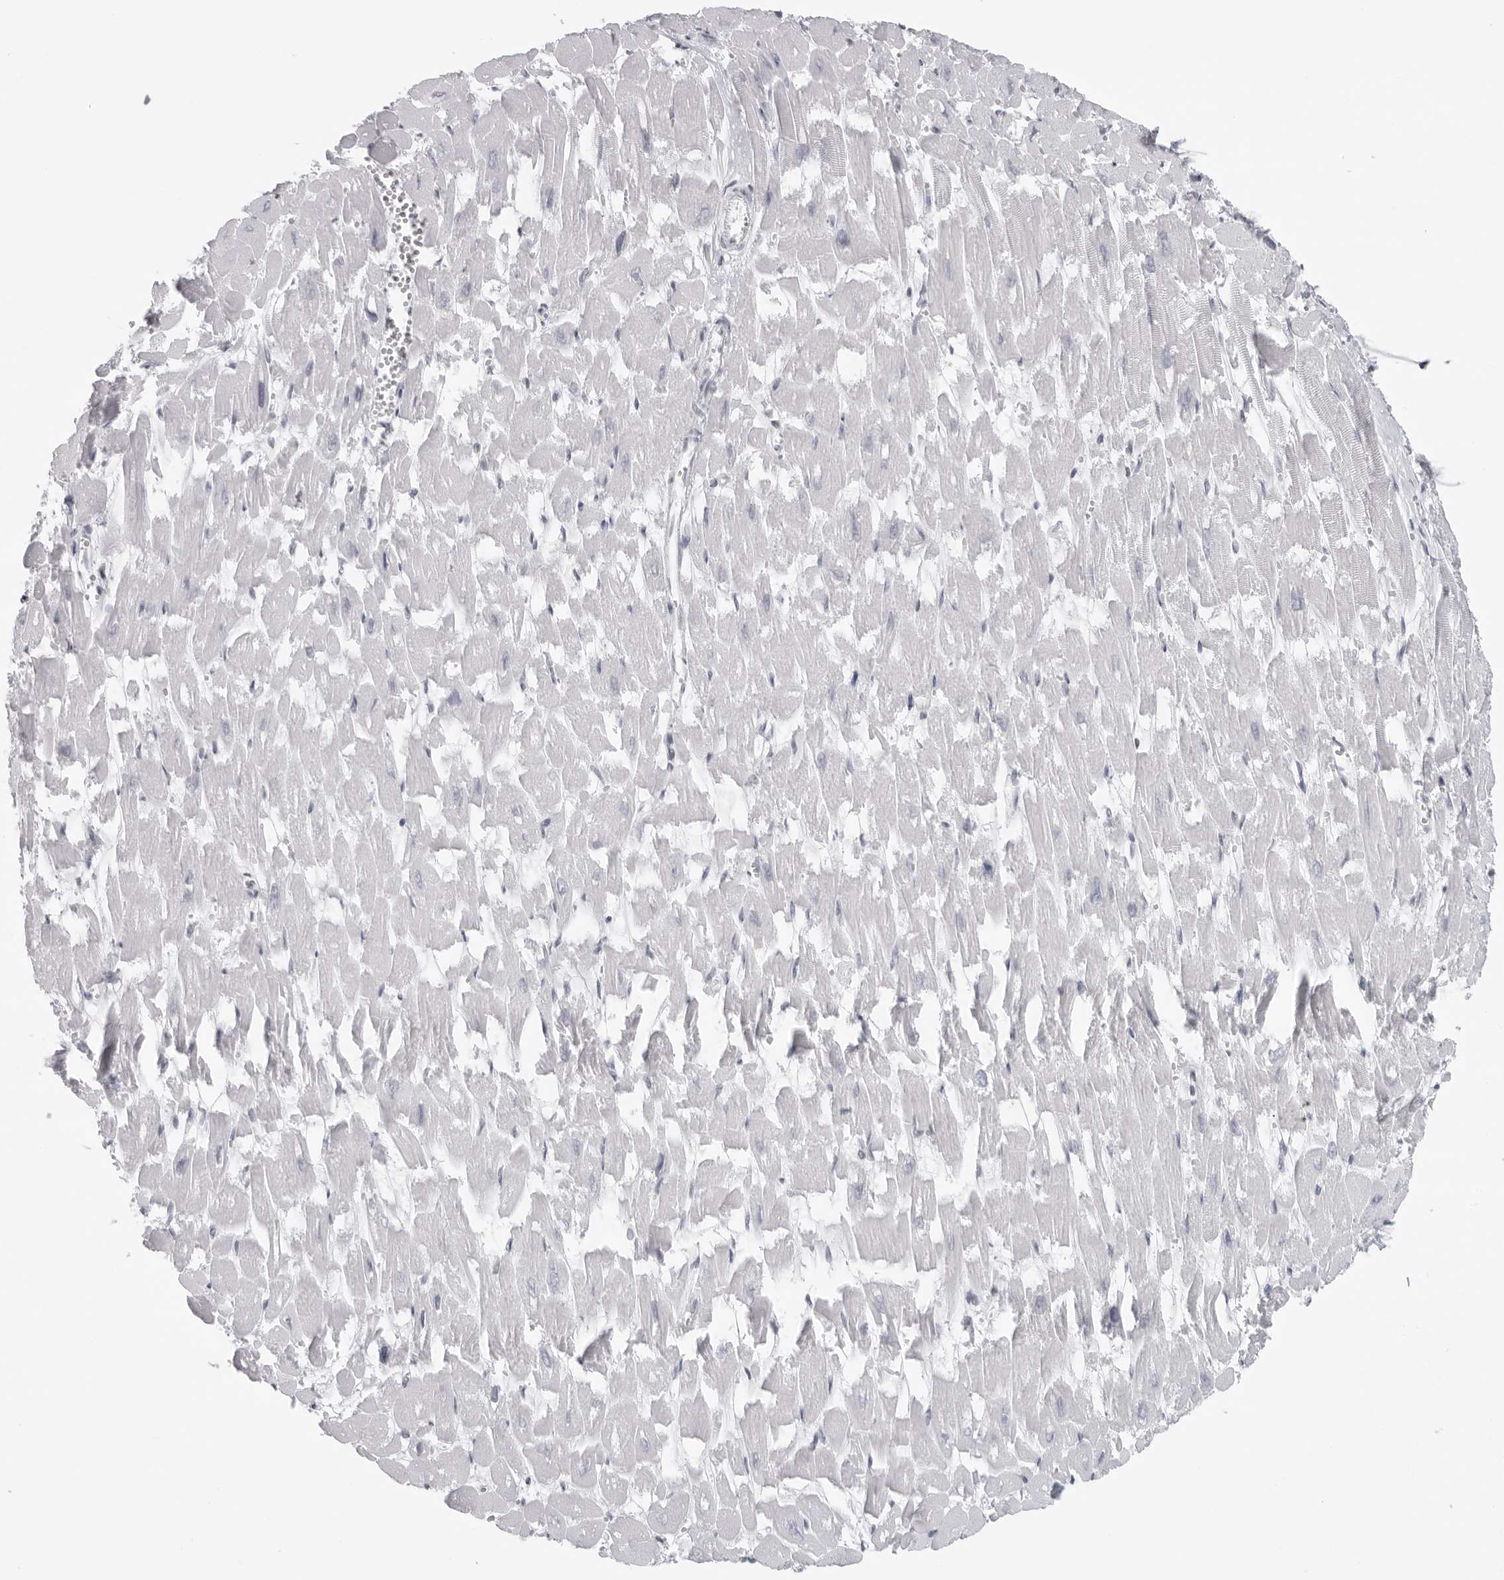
{"staining": {"intensity": "negative", "quantity": "none", "location": "none"}, "tissue": "heart muscle", "cell_type": "Cardiomyocytes", "image_type": "normal", "snomed": [{"axis": "morphology", "description": "Normal tissue, NOS"}, {"axis": "topography", "description": "Heart"}], "caption": "Image shows no protein staining in cardiomyocytes of benign heart muscle. The staining is performed using DAB (3,3'-diaminobenzidine) brown chromogen with nuclei counter-stained in using hematoxylin.", "gene": "ESPN", "patient": {"sex": "male", "age": 54}}